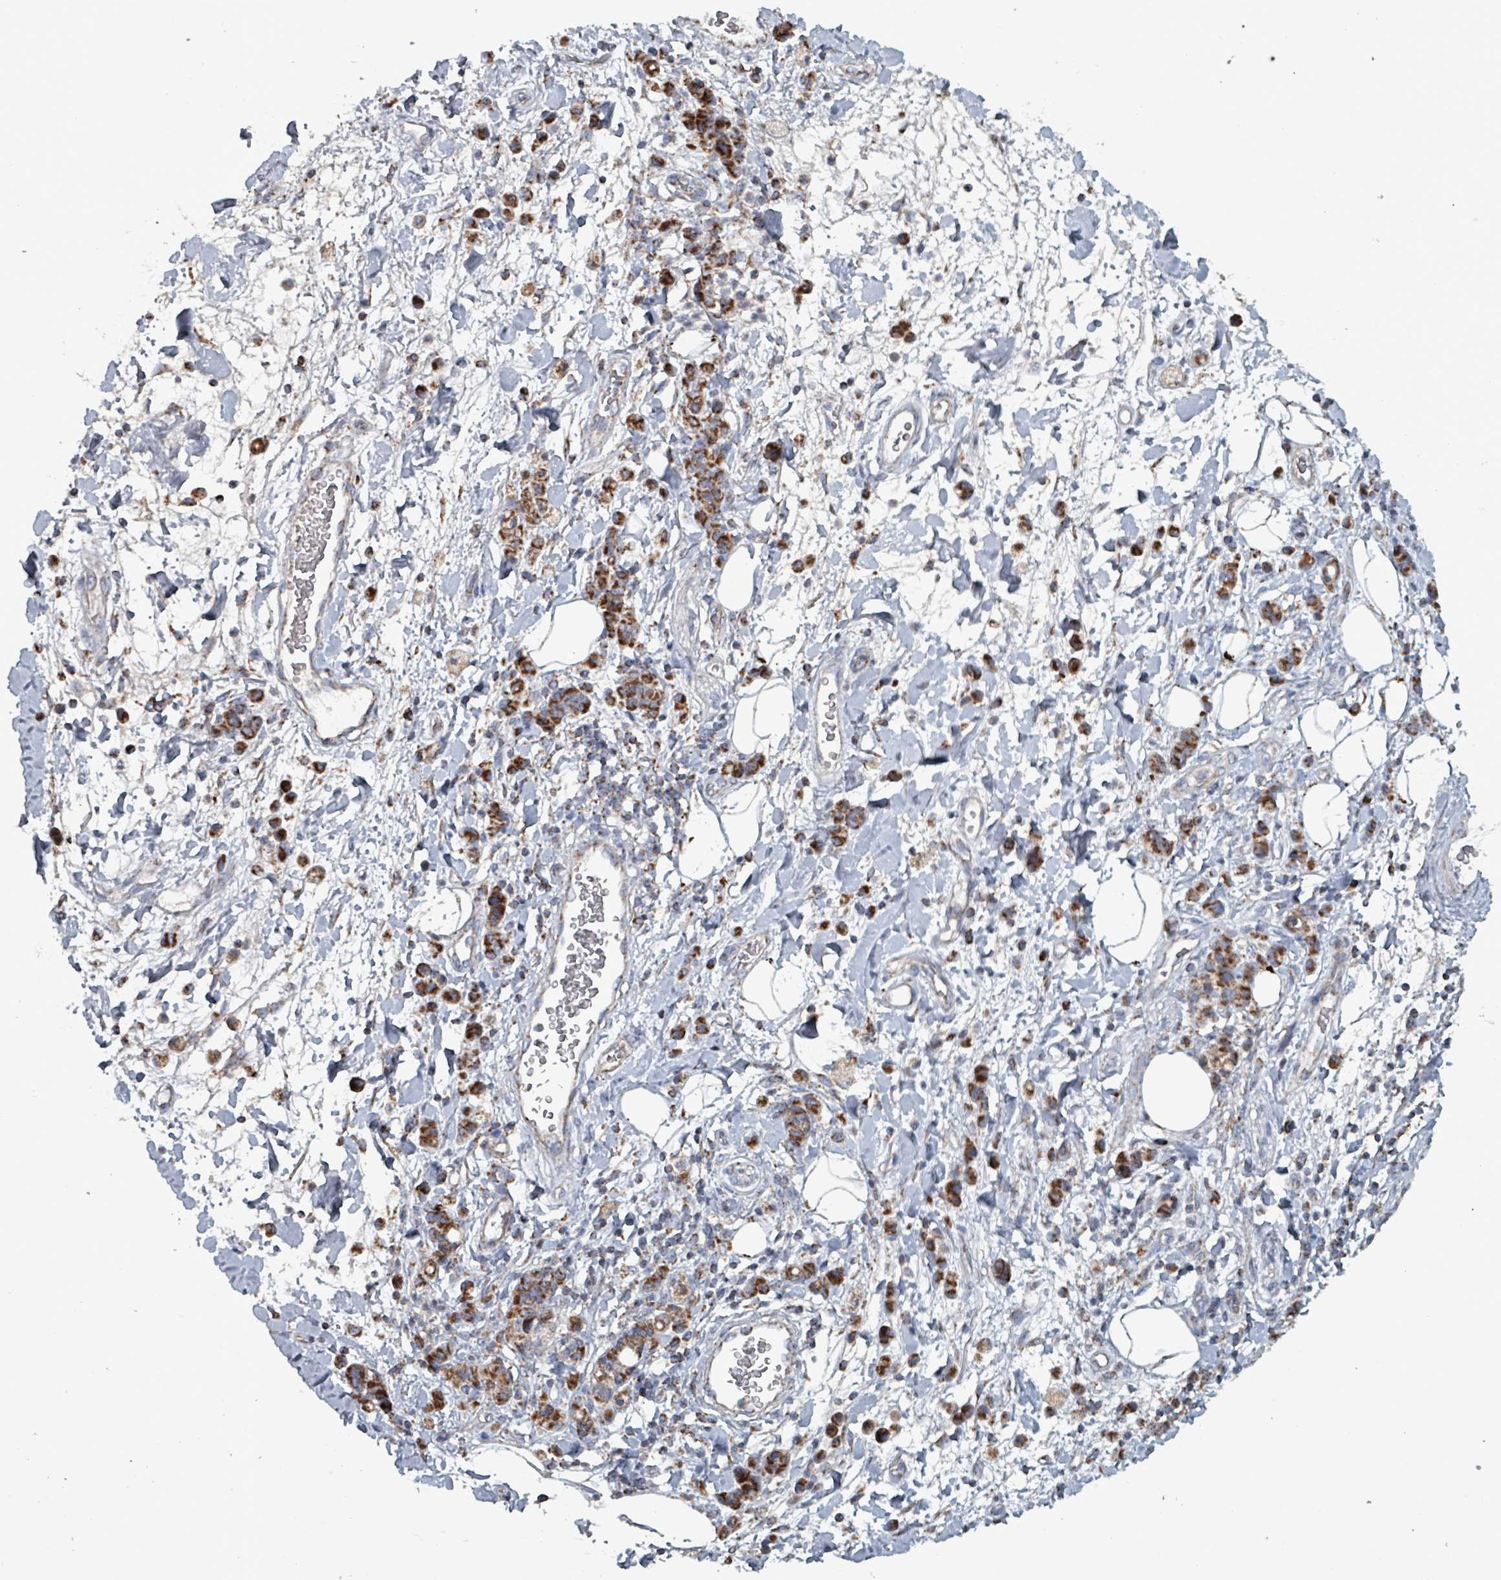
{"staining": {"intensity": "strong", "quantity": ">75%", "location": "cytoplasmic/membranous"}, "tissue": "stomach cancer", "cell_type": "Tumor cells", "image_type": "cancer", "snomed": [{"axis": "morphology", "description": "Adenocarcinoma, NOS"}, {"axis": "topography", "description": "Stomach"}], "caption": "A brown stain labels strong cytoplasmic/membranous expression of a protein in human stomach adenocarcinoma tumor cells.", "gene": "ABHD18", "patient": {"sex": "male", "age": 77}}